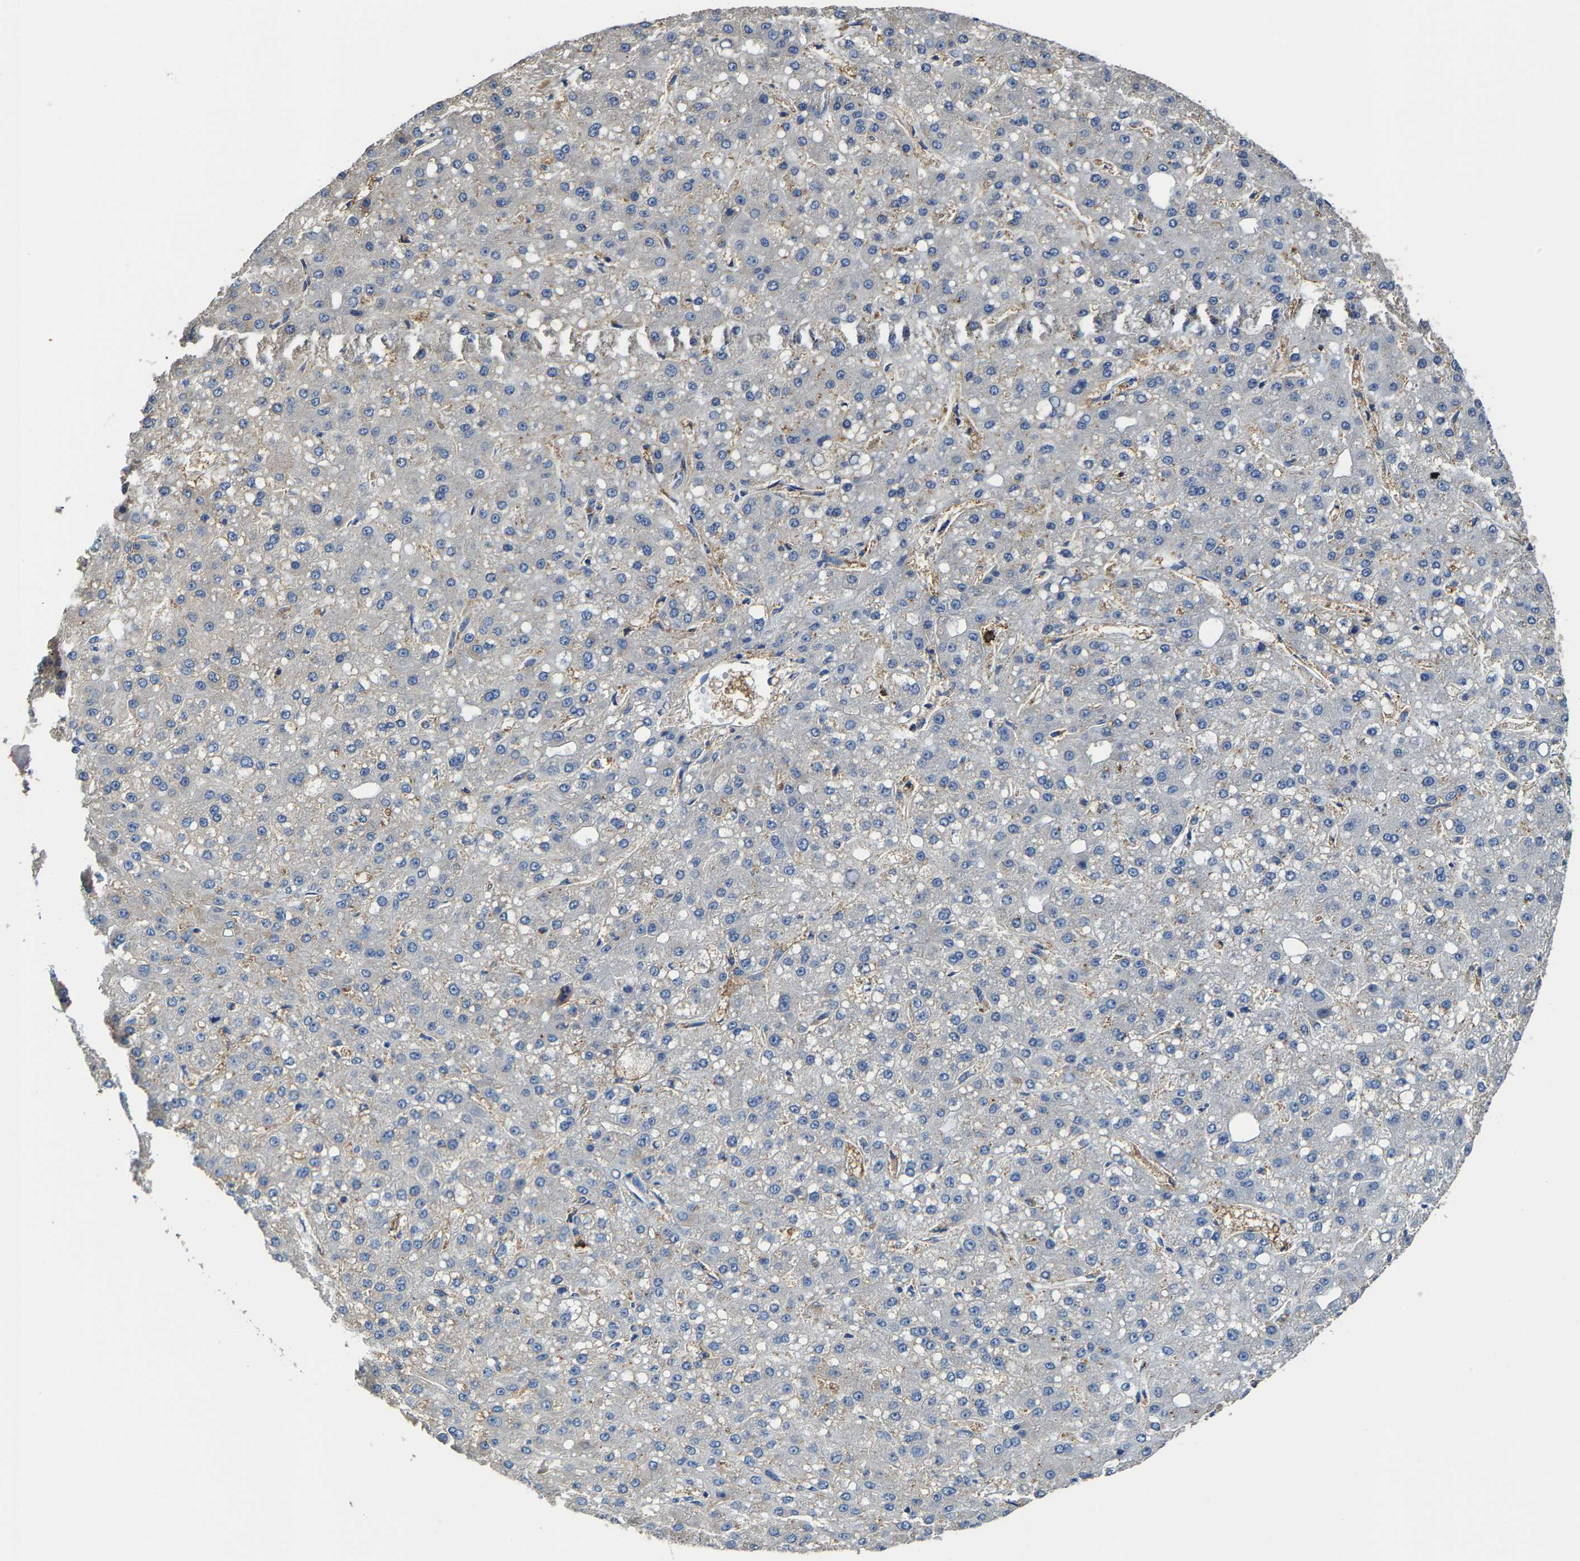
{"staining": {"intensity": "negative", "quantity": "none", "location": "none"}, "tissue": "liver cancer", "cell_type": "Tumor cells", "image_type": "cancer", "snomed": [{"axis": "morphology", "description": "Carcinoma, Hepatocellular, NOS"}, {"axis": "topography", "description": "Liver"}], "caption": "Immunohistochemistry (IHC) of hepatocellular carcinoma (liver) demonstrates no positivity in tumor cells.", "gene": "TRAF6", "patient": {"sex": "male", "age": 67}}